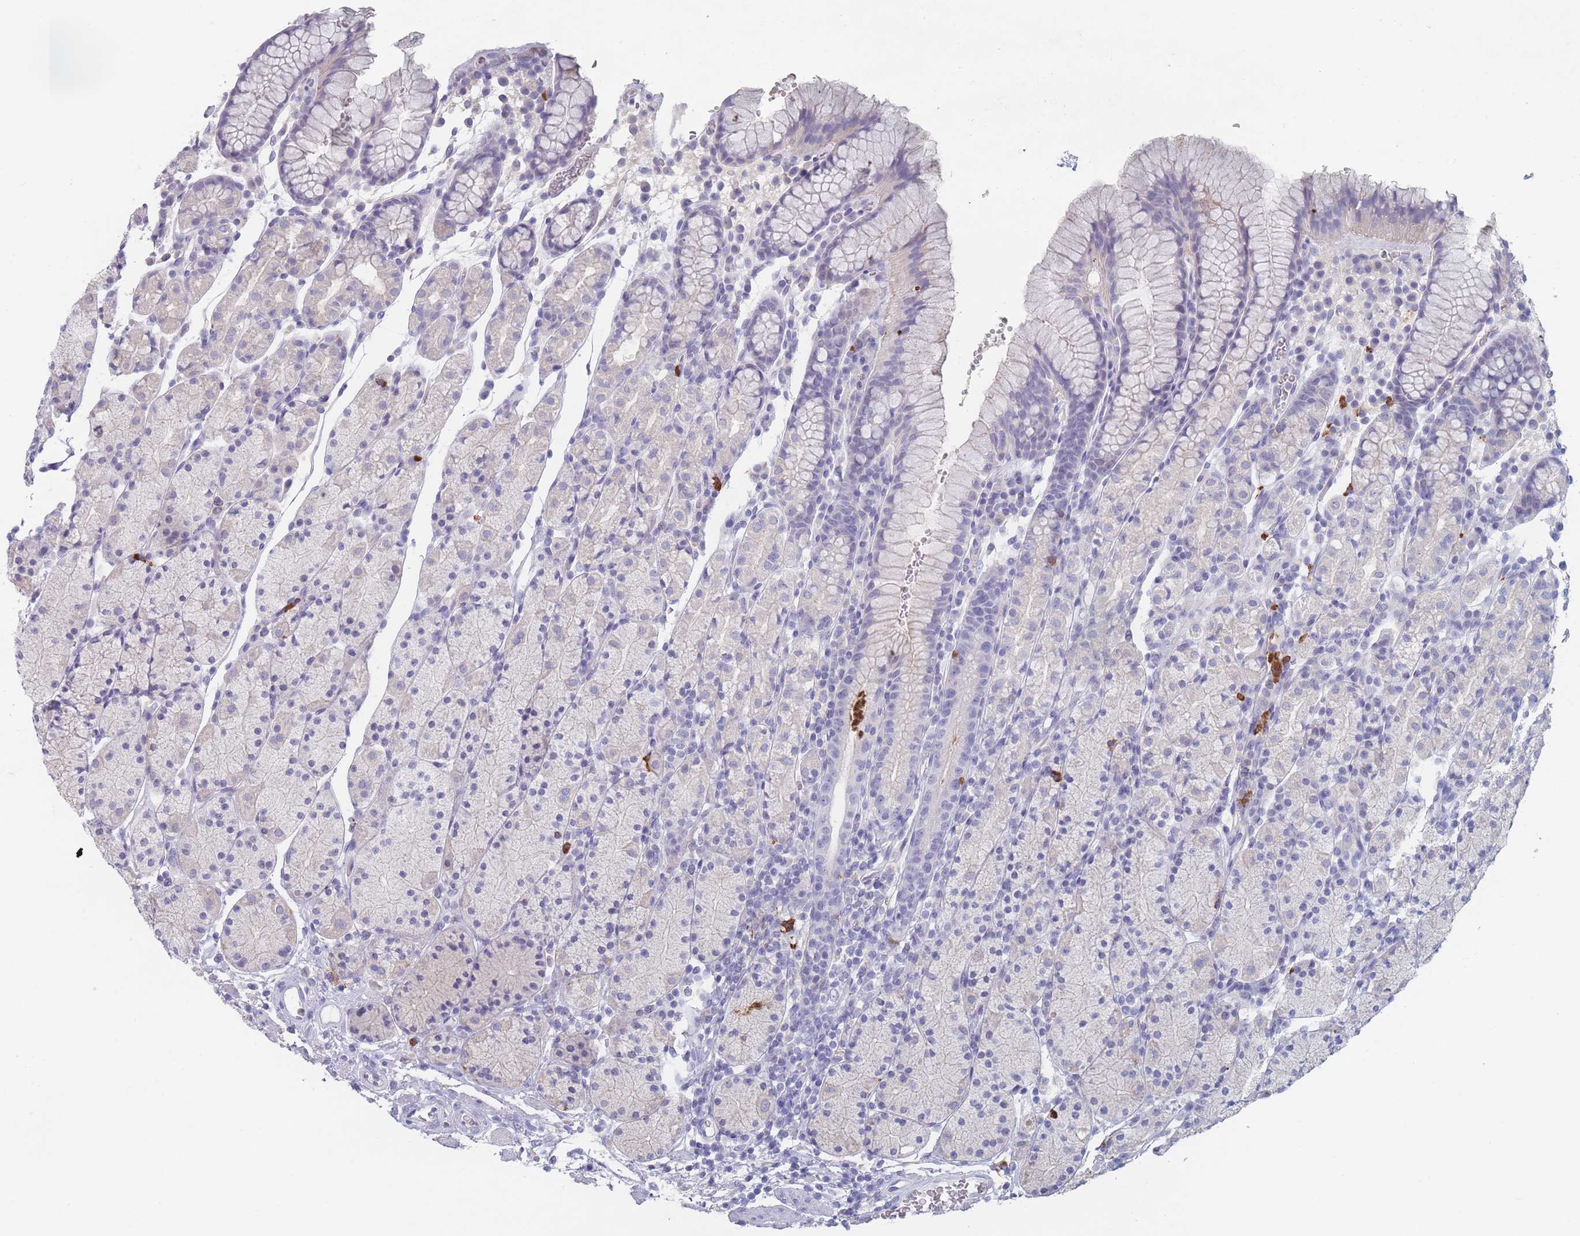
{"staining": {"intensity": "negative", "quantity": "none", "location": "none"}, "tissue": "stomach", "cell_type": "Glandular cells", "image_type": "normal", "snomed": [{"axis": "morphology", "description": "Normal tissue, NOS"}, {"axis": "topography", "description": "Stomach, upper"}, {"axis": "topography", "description": "Stomach"}], "caption": "A photomicrograph of human stomach is negative for staining in glandular cells. The staining was performed using DAB to visualize the protein expression in brown, while the nuclei were stained in blue with hematoxylin (Magnification: 20x).", "gene": "ATP1A3", "patient": {"sex": "male", "age": 62}}